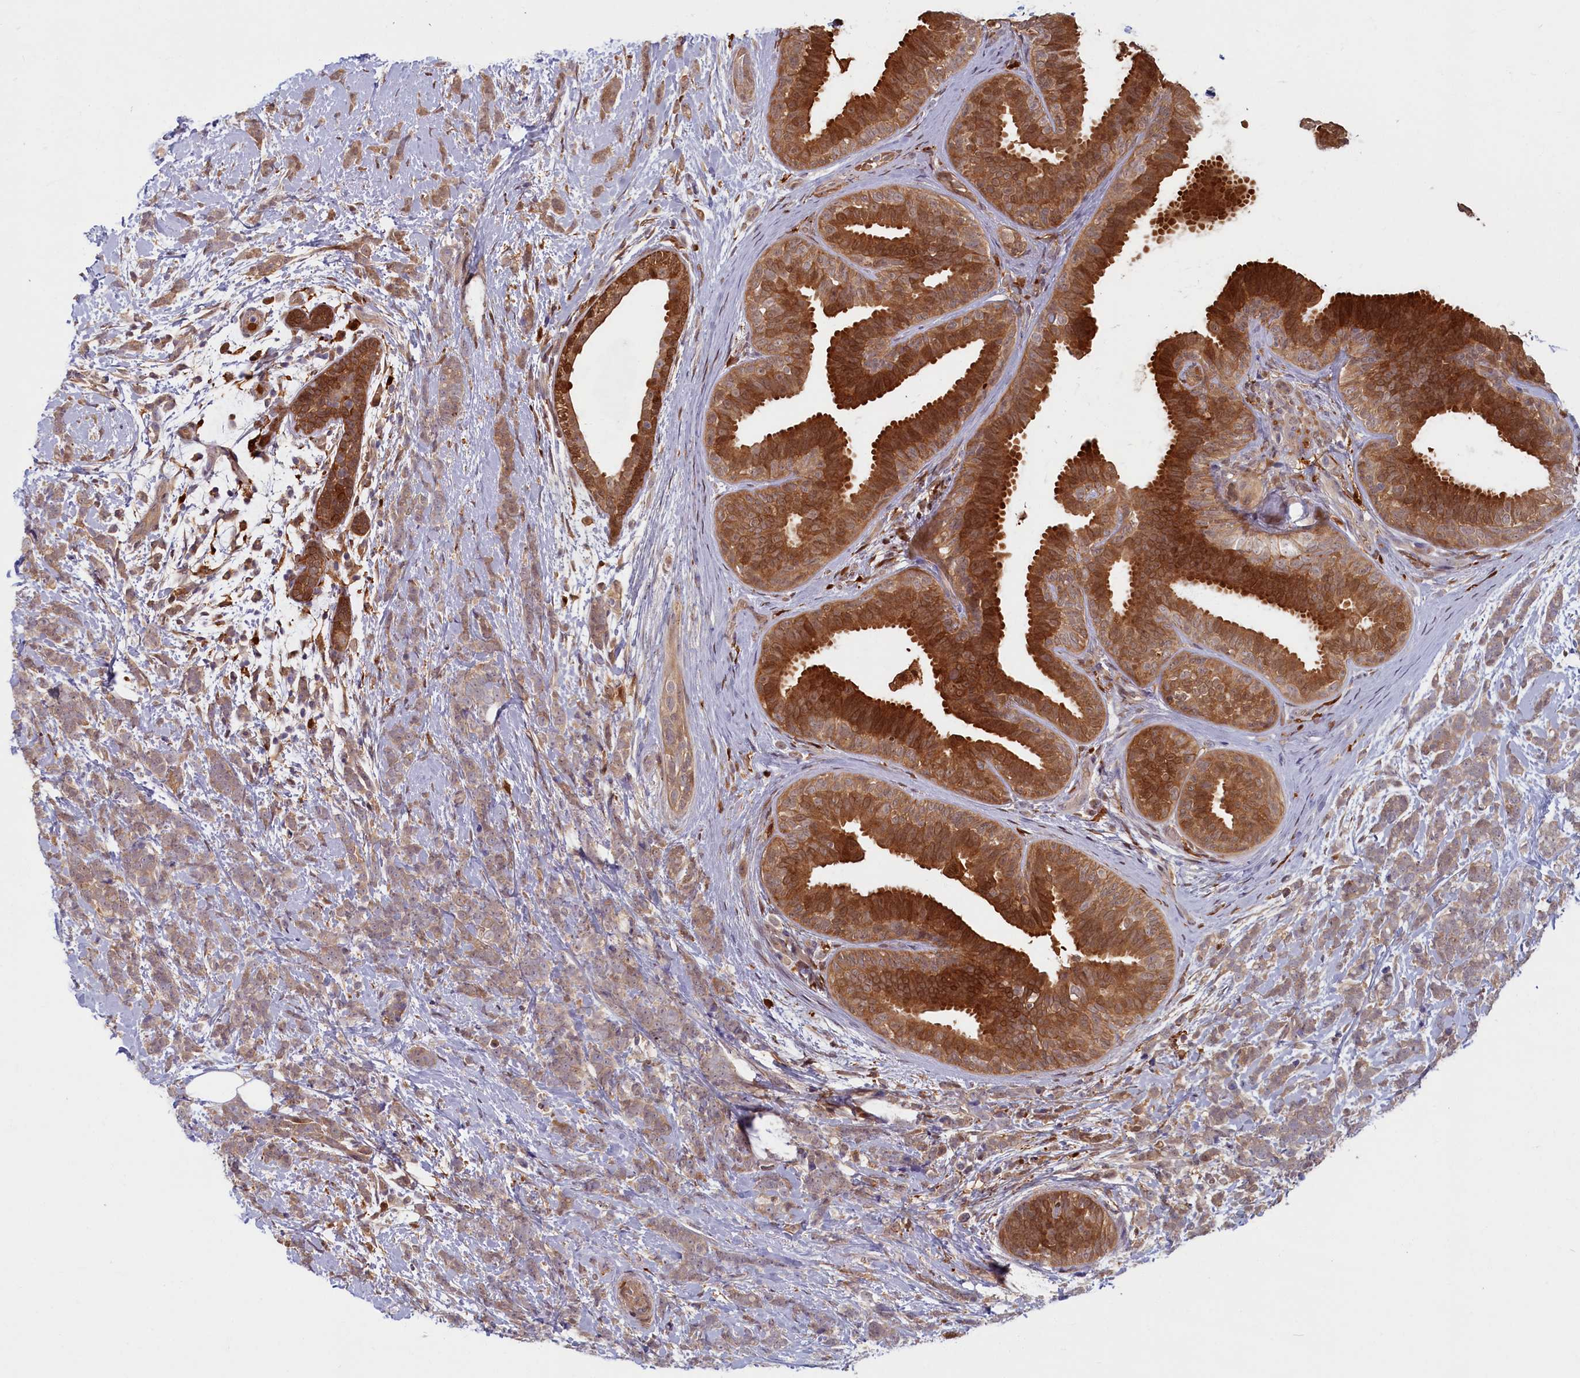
{"staining": {"intensity": "weak", "quantity": ">75%", "location": "cytoplasmic/membranous"}, "tissue": "breast cancer", "cell_type": "Tumor cells", "image_type": "cancer", "snomed": [{"axis": "morphology", "description": "Lobular carcinoma"}, {"axis": "topography", "description": "Breast"}], "caption": "A brown stain highlights weak cytoplasmic/membranous expression of a protein in breast cancer tumor cells.", "gene": "BLVRB", "patient": {"sex": "female", "age": 58}}